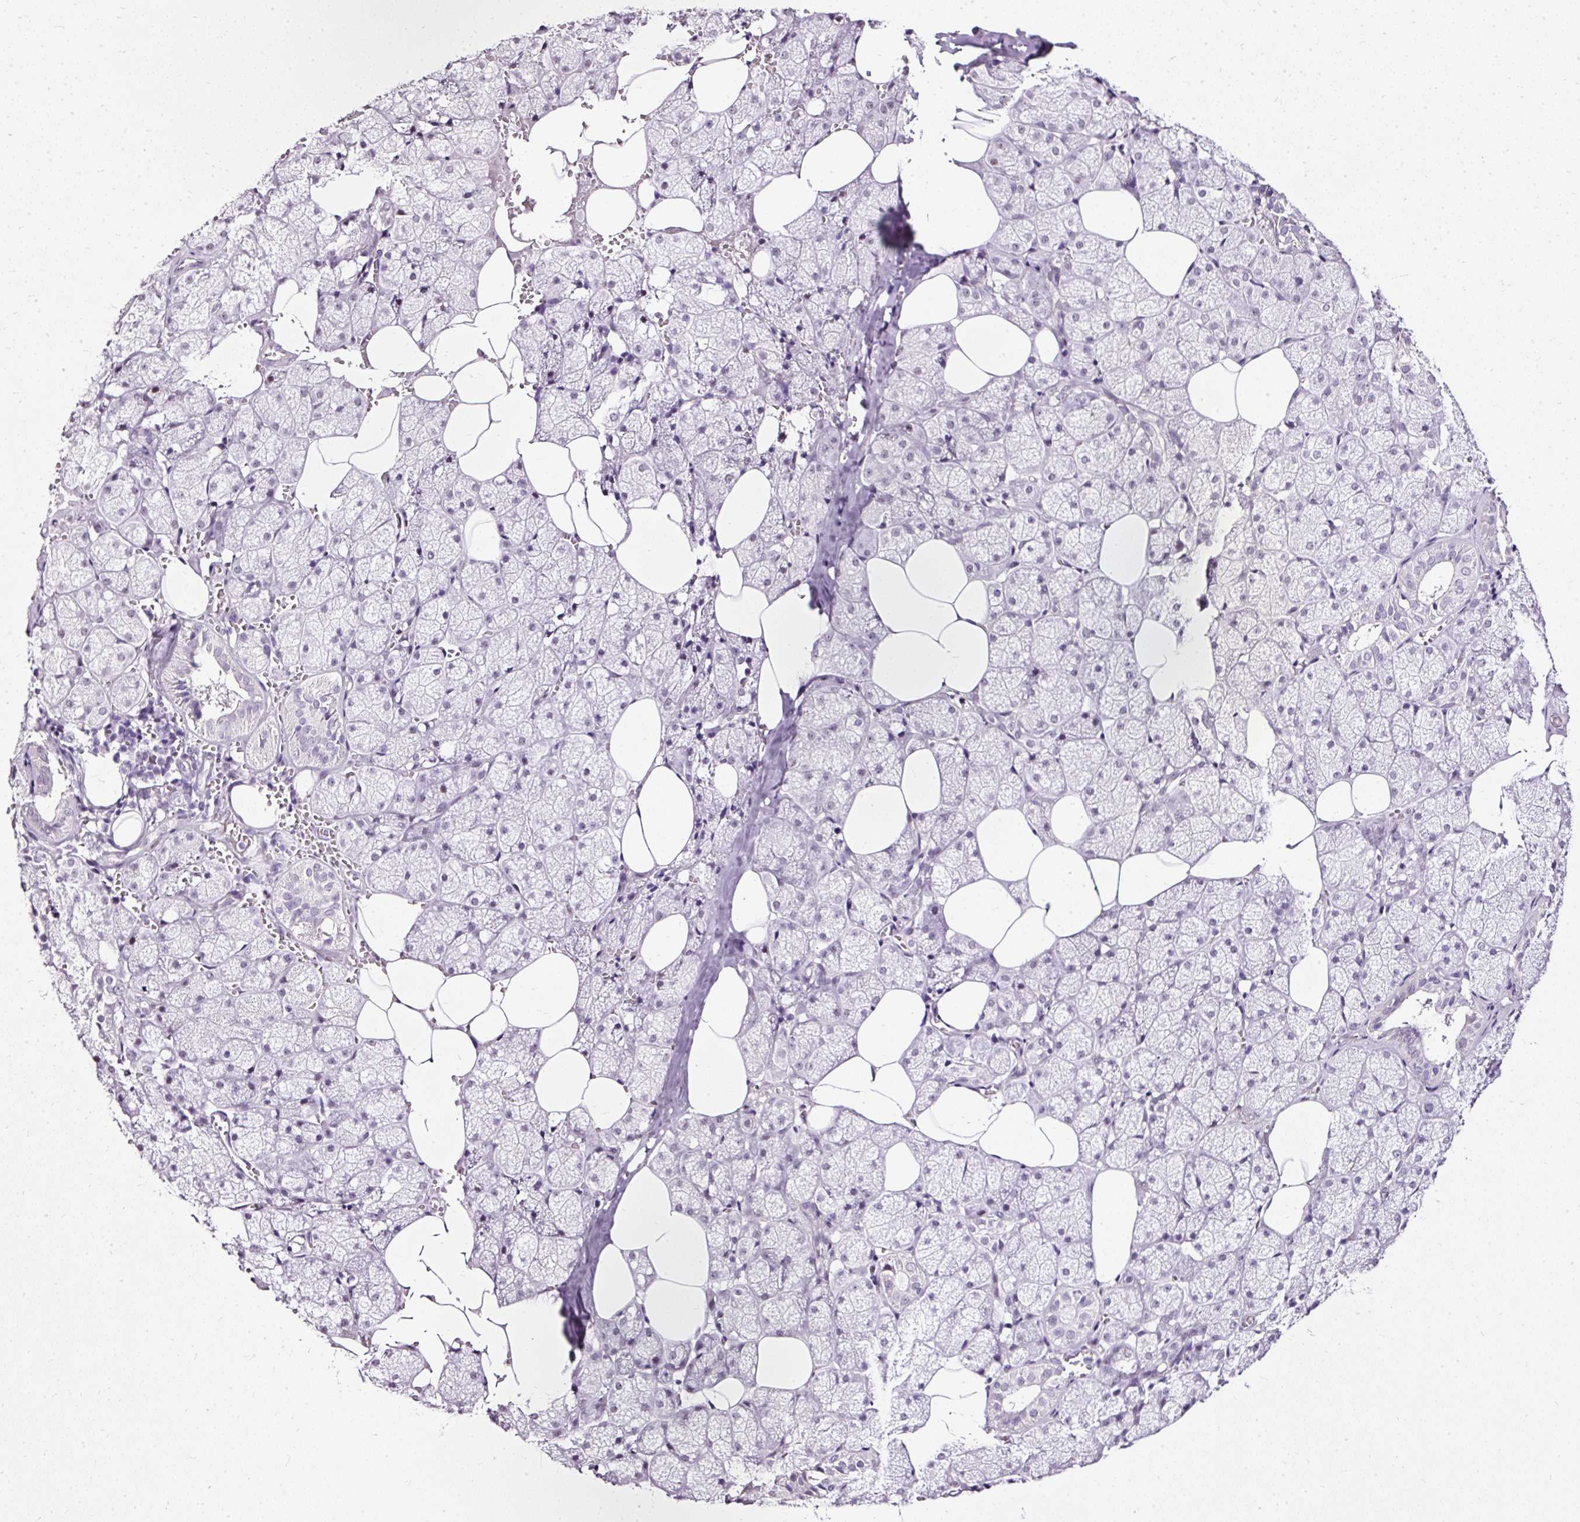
{"staining": {"intensity": "moderate", "quantity": "<25%", "location": "nuclear"}, "tissue": "salivary gland", "cell_type": "Glandular cells", "image_type": "normal", "snomed": [{"axis": "morphology", "description": "Normal tissue, NOS"}, {"axis": "topography", "description": "Salivary gland"}, {"axis": "topography", "description": "Peripheral nerve tissue"}], "caption": "Salivary gland stained with DAB immunohistochemistry exhibits low levels of moderate nuclear expression in approximately <25% of glandular cells. (brown staining indicates protein expression, while blue staining denotes nuclei).", "gene": "PDE6B", "patient": {"sex": "male", "age": 38}}